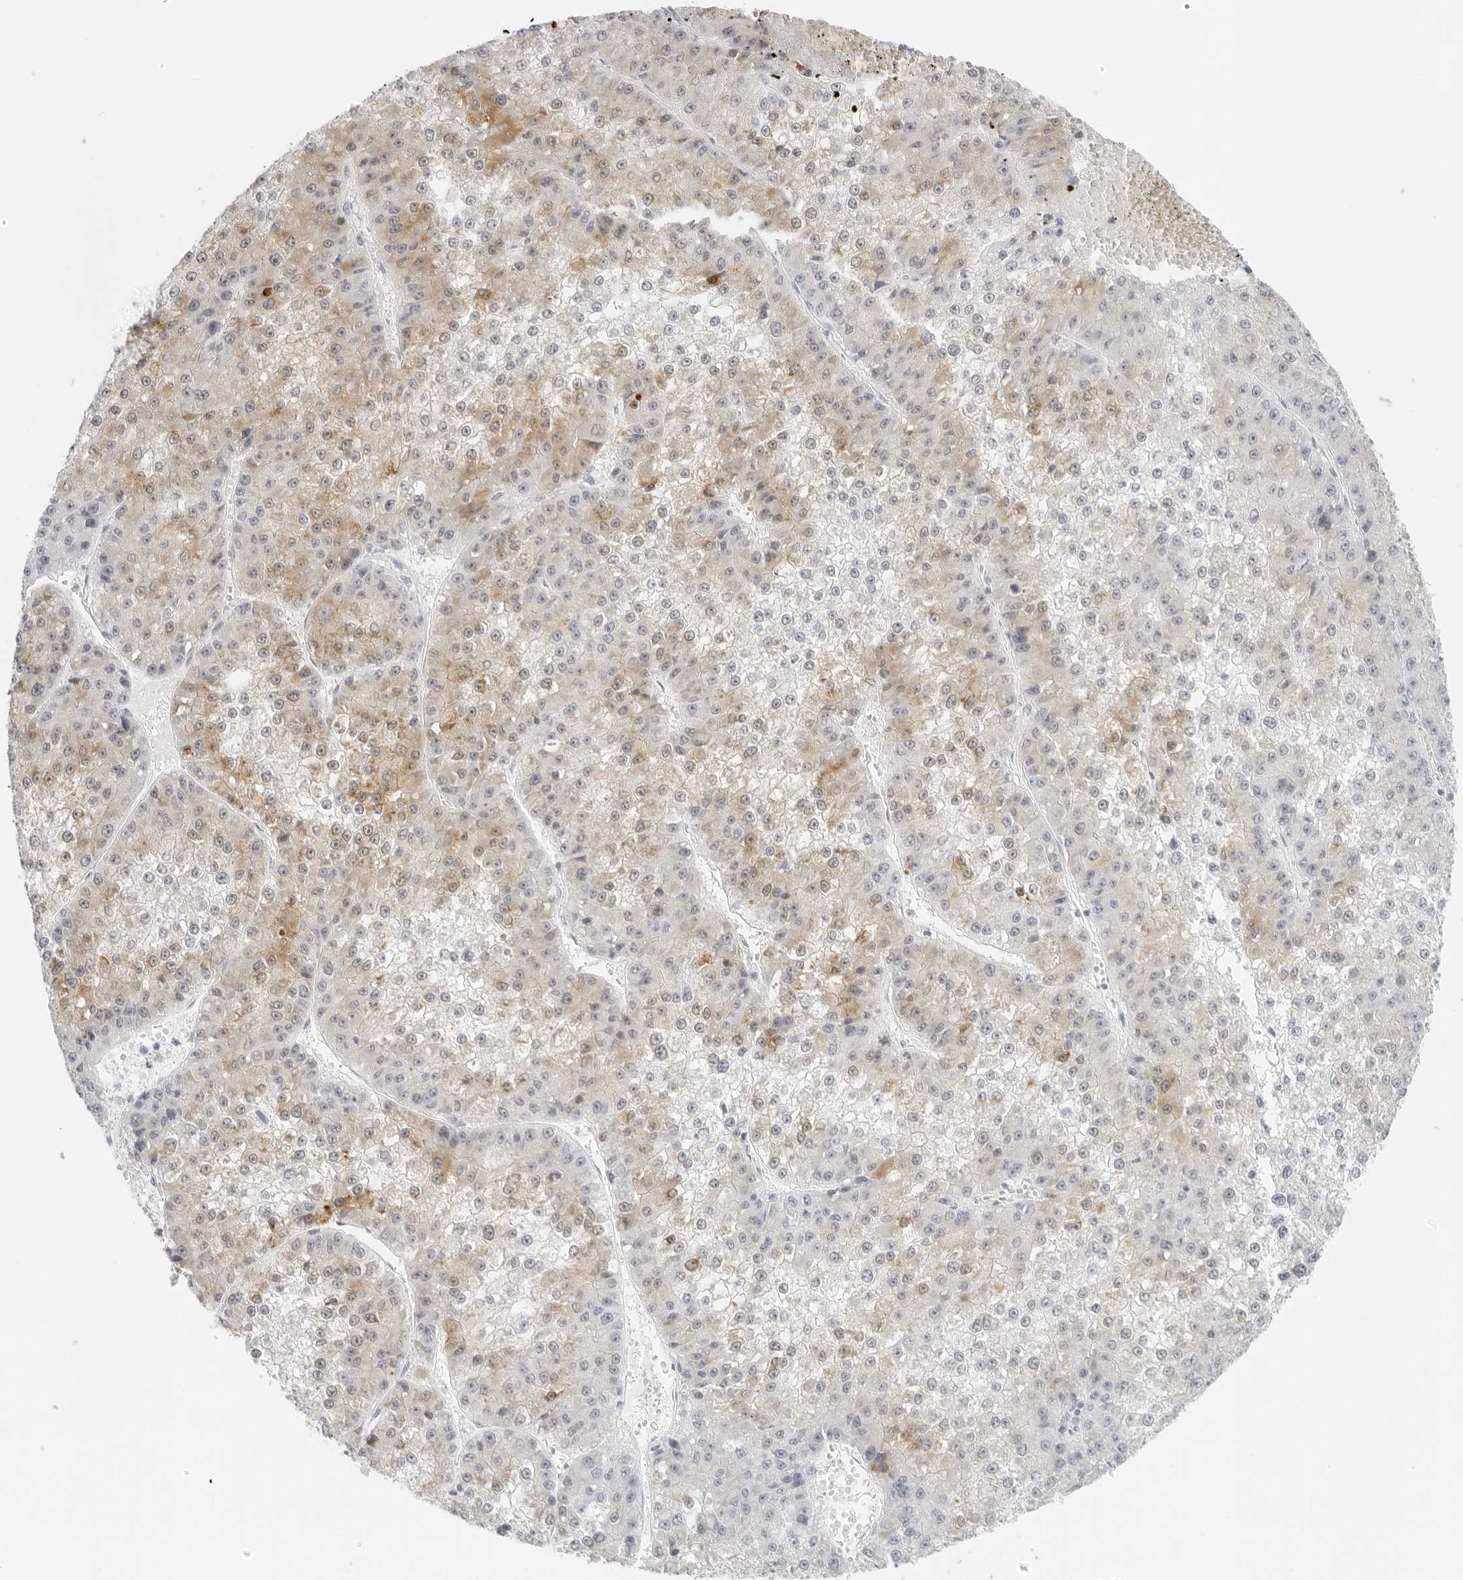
{"staining": {"intensity": "weak", "quantity": "25%-75%", "location": "cytoplasmic/membranous"}, "tissue": "liver cancer", "cell_type": "Tumor cells", "image_type": "cancer", "snomed": [{"axis": "morphology", "description": "Carcinoma, Hepatocellular, NOS"}, {"axis": "topography", "description": "Liver"}], "caption": "Immunohistochemistry image of human liver cancer stained for a protein (brown), which displays low levels of weak cytoplasmic/membranous positivity in about 25%-75% of tumor cells.", "gene": "RPS6KC1", "patient": {"sex": "female", "age": 73}}